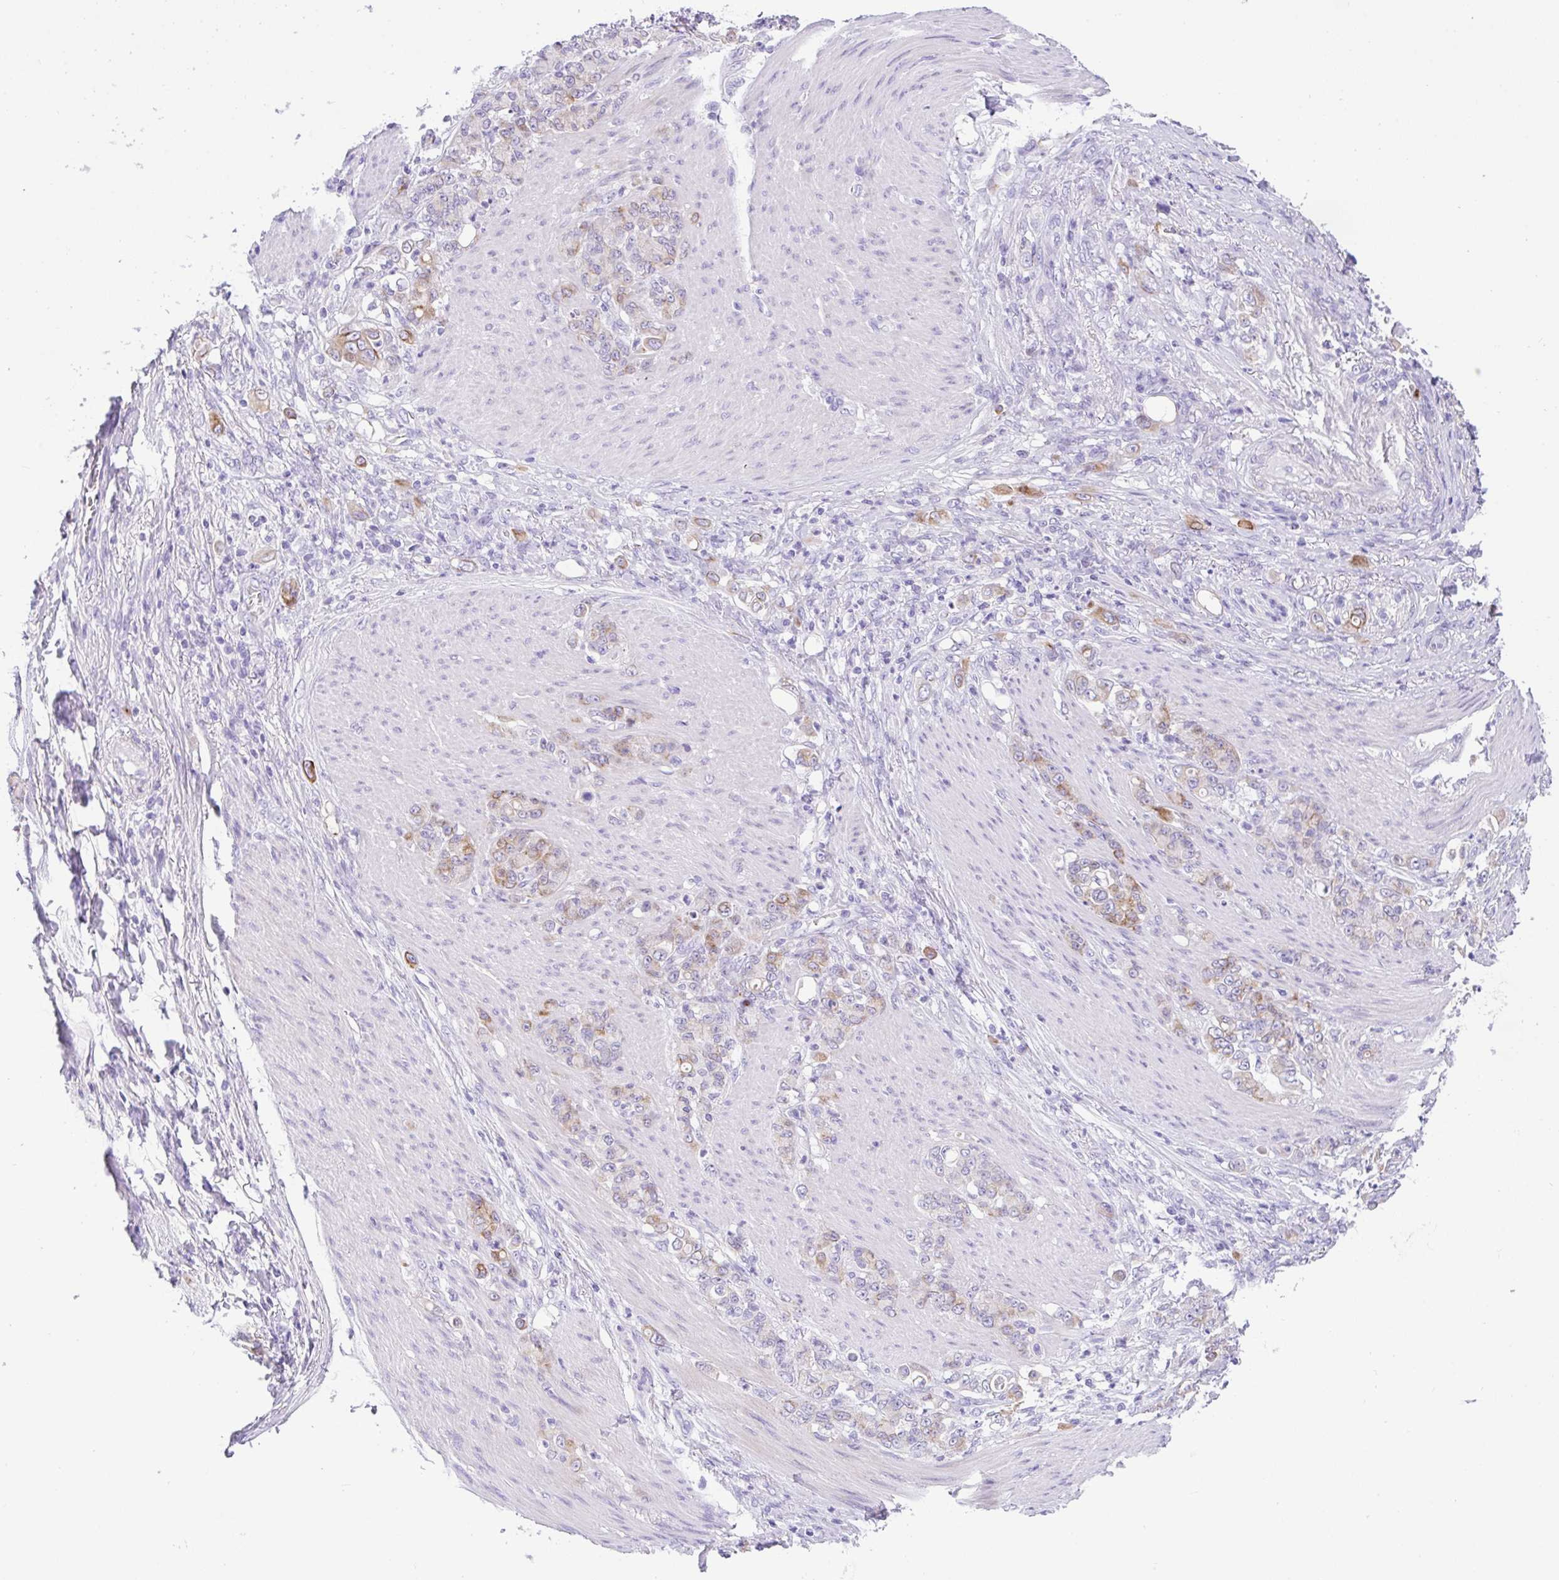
{"staining": {"intensity": "moderate", "quantity": "25%-75%", "location": "cytoplasmic/membranous"}, "tissue": "stomach cancer", "cell_type": "Tumor cells", "image_type": "cancer", "snomed": [{"axis": "morphology", "description": "Adenocarcinoma, NOS"}, {"axis": "topography", "description": "Stomach"}], "caption": "A brown stain labels moderate cytoplasmic/membranous positivity of a protein in adenocarcinoma (stomach) tumor cells.", "gene": "FBXL20", "patient": {"sex": "female", "age": 79}}